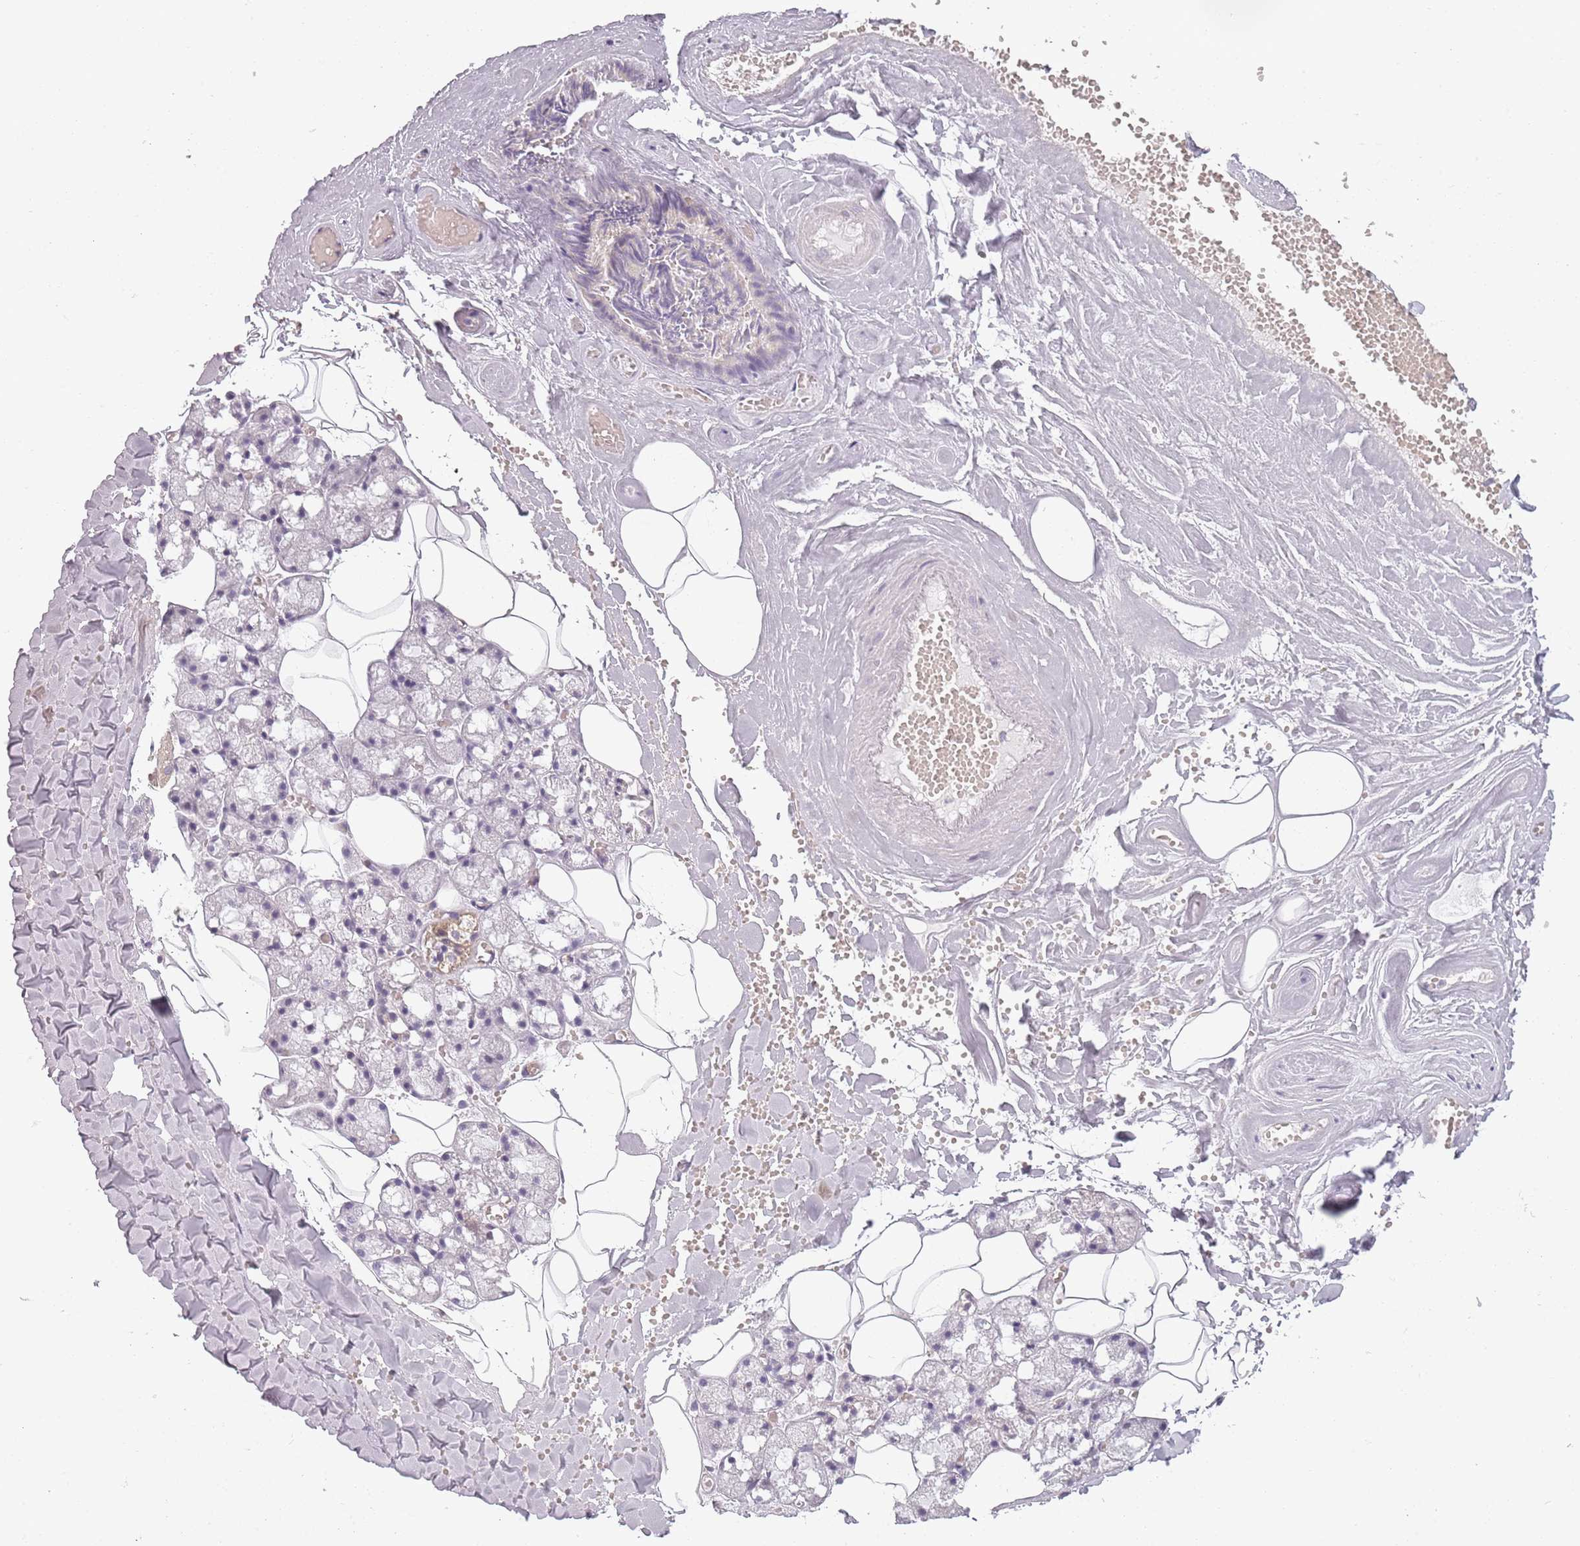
{"staining": {"intensity": "negative", "quantity": "none", "location": "none"}, "tissue": "salivary gland", "cell_type": "Glandular cells", "image_type": "normal", "snomed": [{"axis": "morphology", "description": "Normal tissue, NOS"}, {"axis": "topography", "description": "Salivary gland"}], "caption": "Immunohistochemistry photomicrograph of normal human salivary gland stained for a protein (brown), which exhibits no positivity in glandular cells. (DAB (3,3'-diaminobenzidine) immunohistochemistry (IHC), high magnification).", "gene": "CC2D2B", "patient": {"sex": "male", "age": 62}}